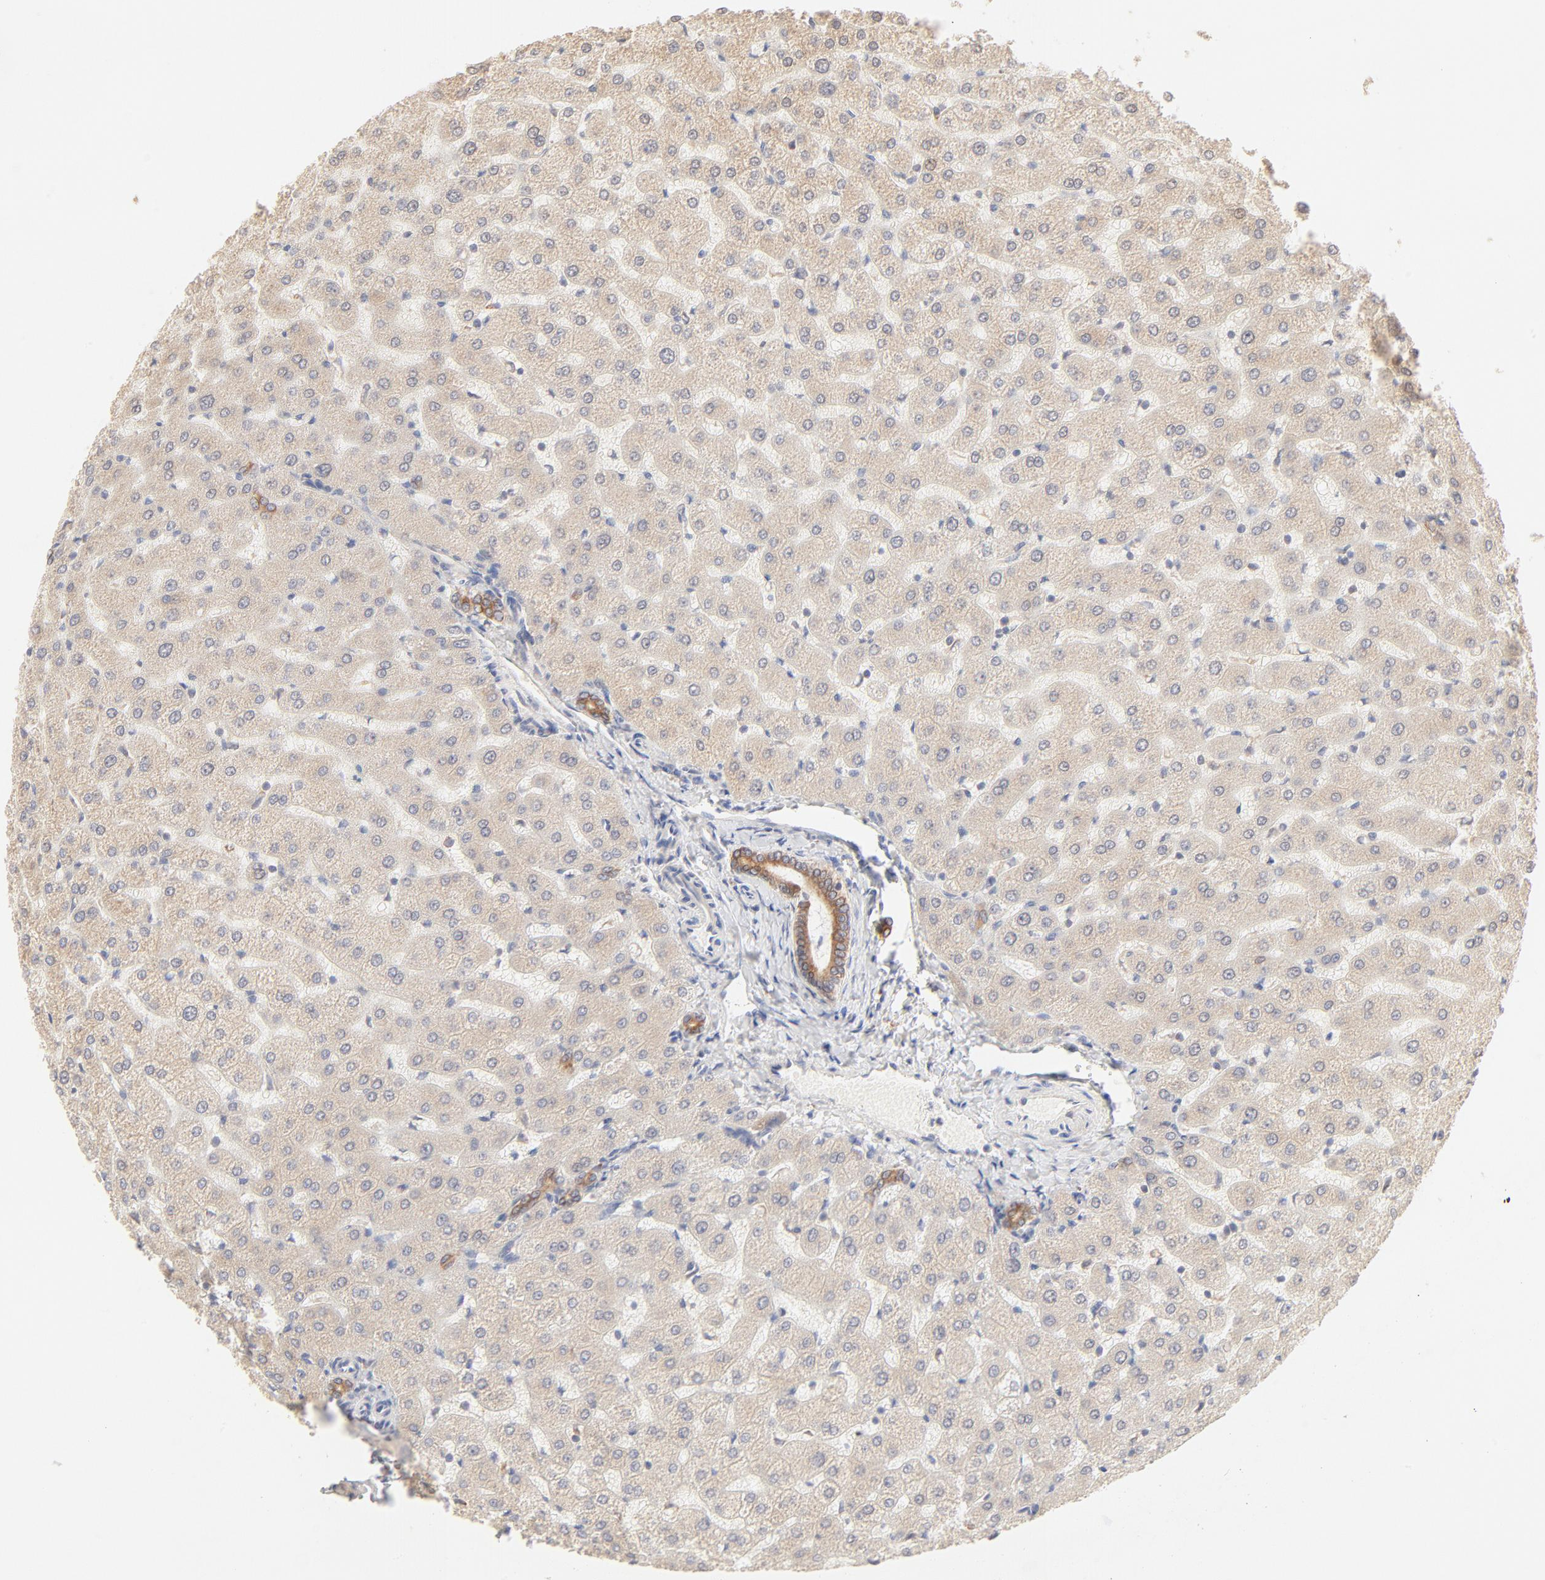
{"staining": {"intensity": "moderate", "quantity": ">75%", "location": "cytoplasmic/membranous"}, "tissue": "liver", "cell_type": "Cholangiocytes", "image_type": "normal", "snomed": [{"axis": "morphology", "description": "Normal tissue, NOS"}, {"axis": "morphology", "description": "Fibrosis, NOS"}, {"axis": "topography", "description": "Liver"}], "caption": "This is a histology image of immunohistochemistry staining of benign liver, which shows moderate expression in the cytoplasmic/membranous of cholangiocytes.", "gene": "PARP12", "patient": {"sex": "female", "age": 29}}